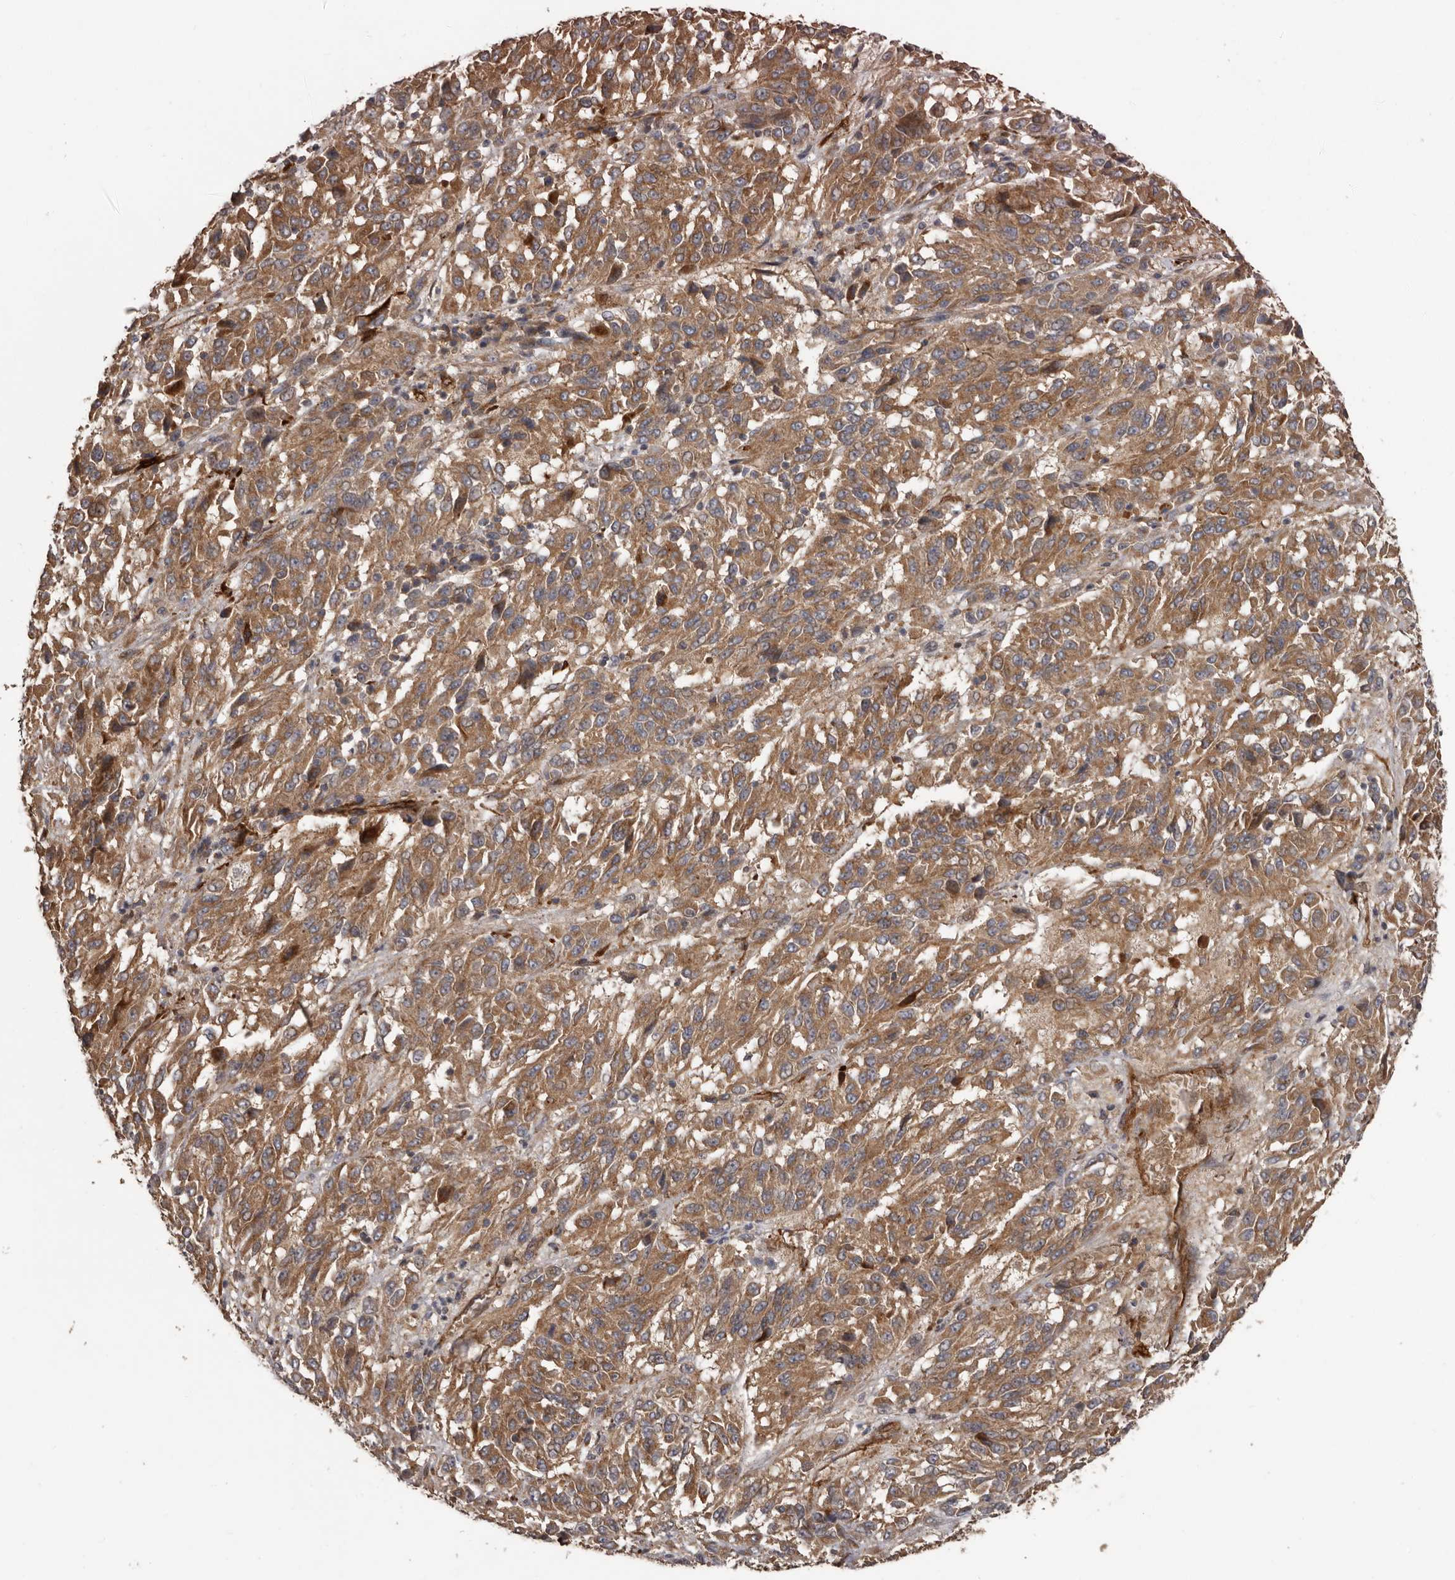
{"staining": {"intensity": "moderate", "quantity": ">75%", "location": "cytoplasmic/membranous"}, "tissue": "melanoma", "cell_type": "Tumor cells", "image_type": "cancer", "snomed": [{"axis": "morphology", "description": "Malignant melanoma, Metastatic site"}, {"axis": "topography", "description": "Lung"}], "caption": "Immunohistochemical staining of melanoma reveals moderate cytoplasmic/membranous protein staining in about >75% of tumor cells. The protein is shown in brown color, while the nuclei are stained blue.", "gene": "ARHGEF5", "patient": {"sex": "male", "age": 64}}